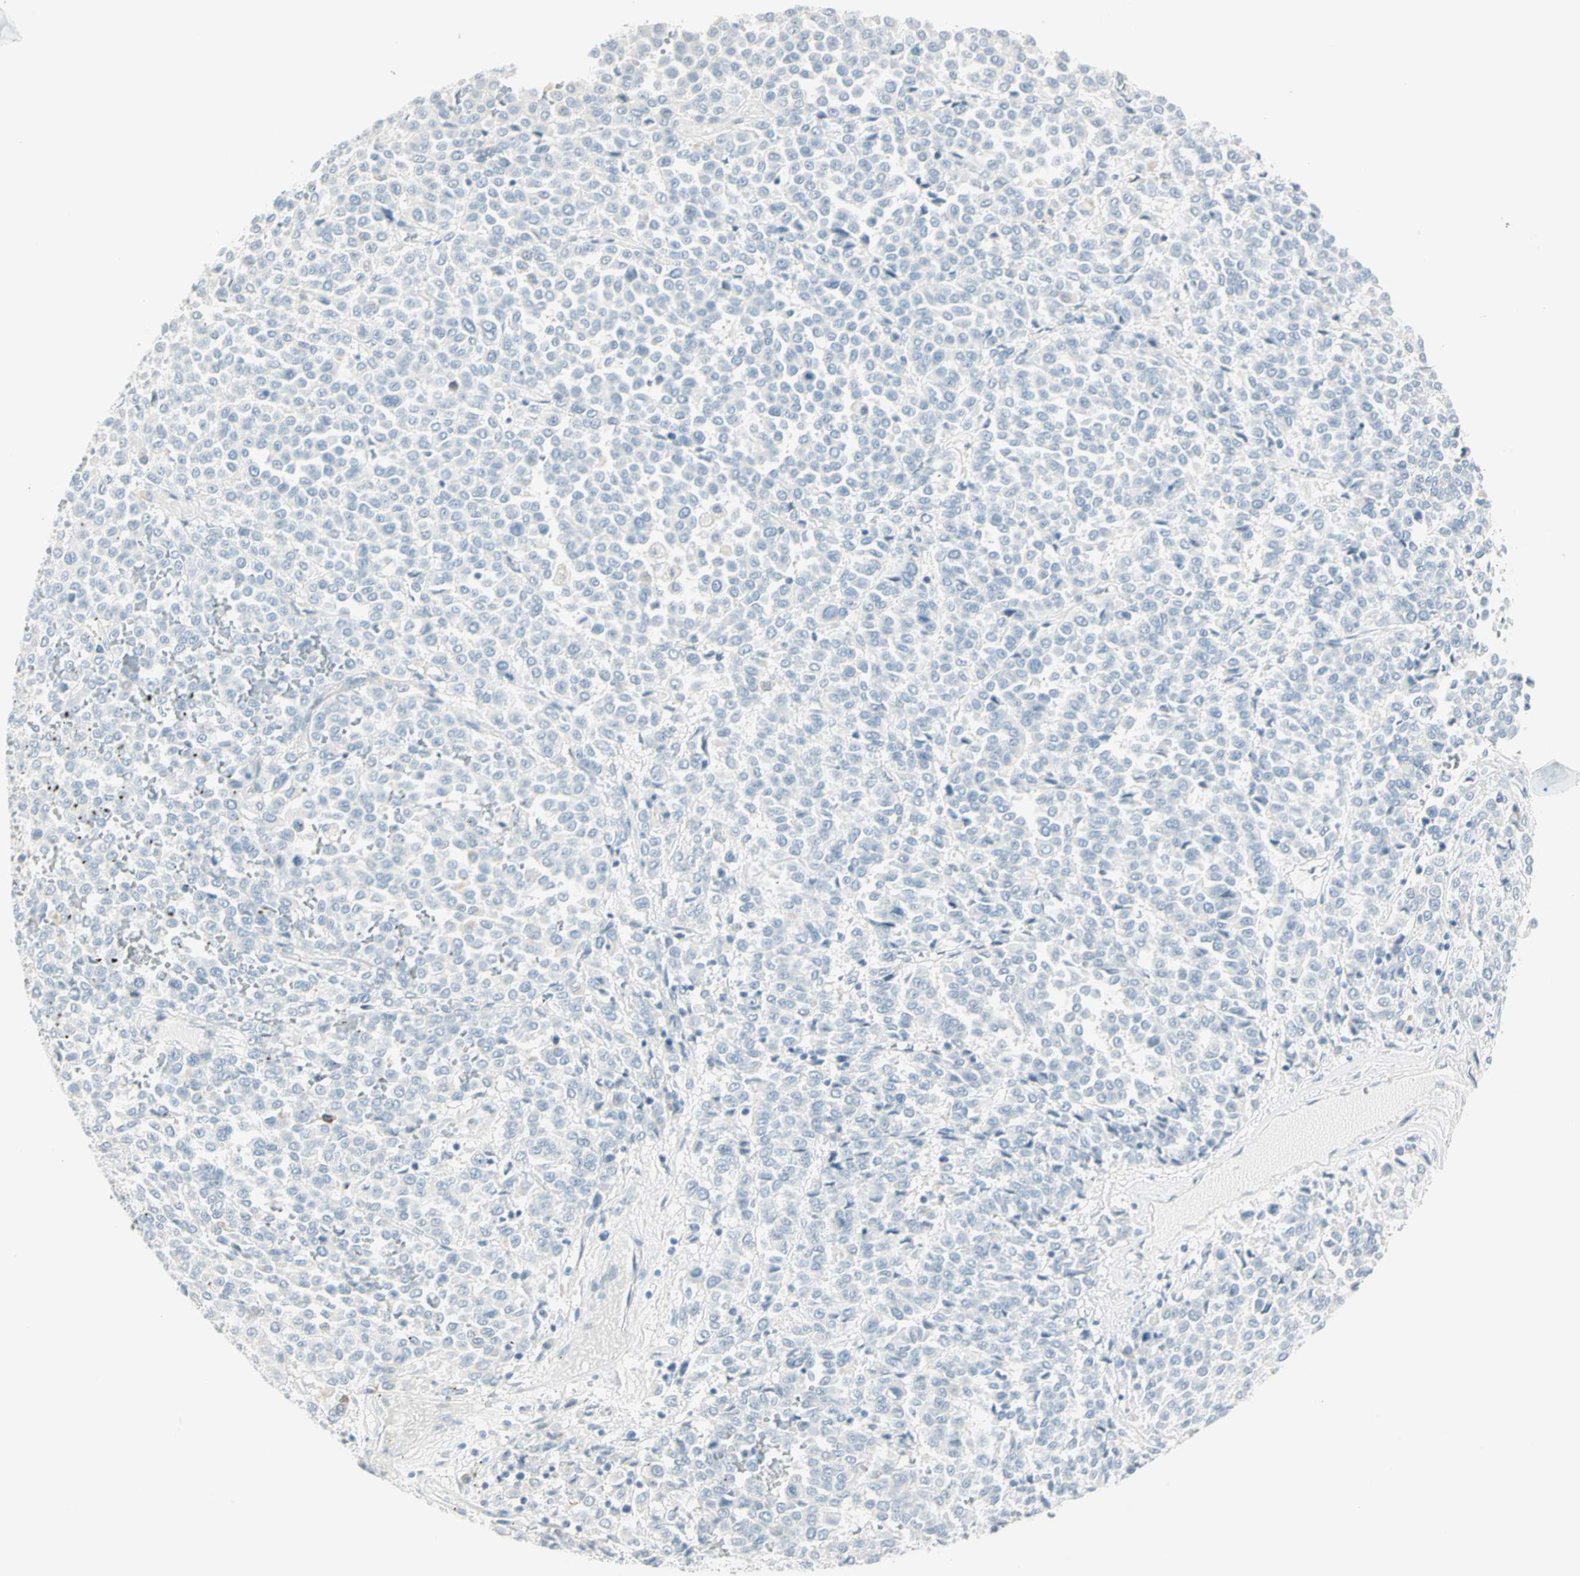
{"staining": {"intensity": "negative", "quantity": "none", "location": "none"}, "tissue": "melanoma", "cell_type": "Tumor cells", "image_type": "cancer", "snomed": [{"axis": "morphology", "description": "Malignant melanoma, Metastatic site"}, {"axis": "topography", "description": "Pancreas"}], "caption": "Malignant melanoma (metastatic site) was stained to show a protein in brown. There is no significant positivity in tumor cells.", "gene": "MLLT10", "patient": {"sex": "female", "age": 30}}